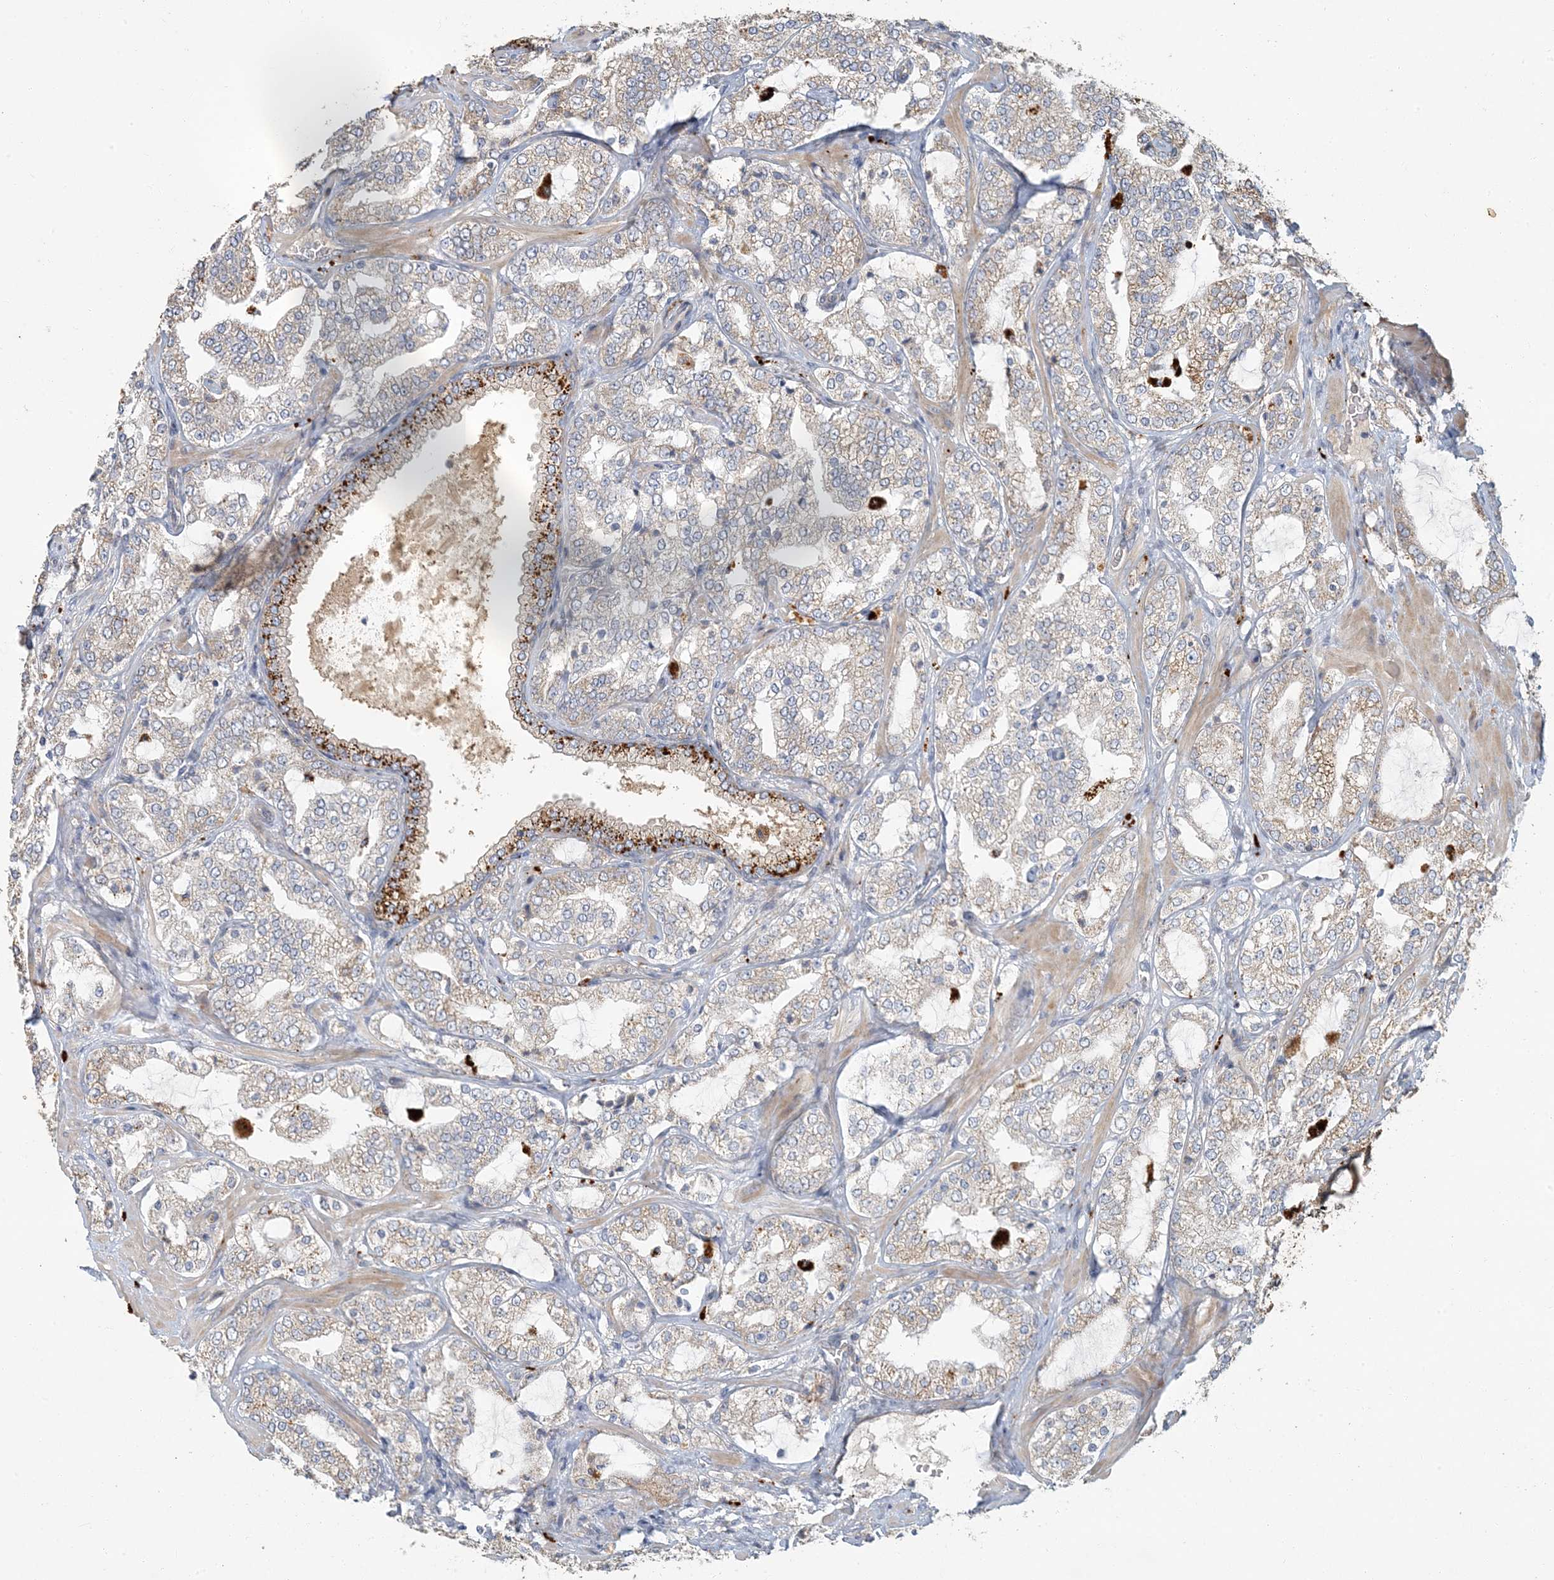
{"staining": {"intensity": "moderate", "quantity": "<25%", "location": "cytoplasmic/membranous"}, "tissue": "prostate cancer", "cell_type": "Tumor cells", "image_type": "cancer", "snomed": [{"axis": "morphology", "description": "Adenocarcinoma, High grade"}, {"axis": "topography", "description": "Prostate"}], "caption": "A high-resolution micrograph shows immunohistochemistry staining of prostate cancer (high-grade adenocarcinoma), which exhibits moderate cytoplasmic/membranous staining in about <25% of tumor cells.", "gene": "LTN1", "patient": {"sex": "male", "age": 64}}